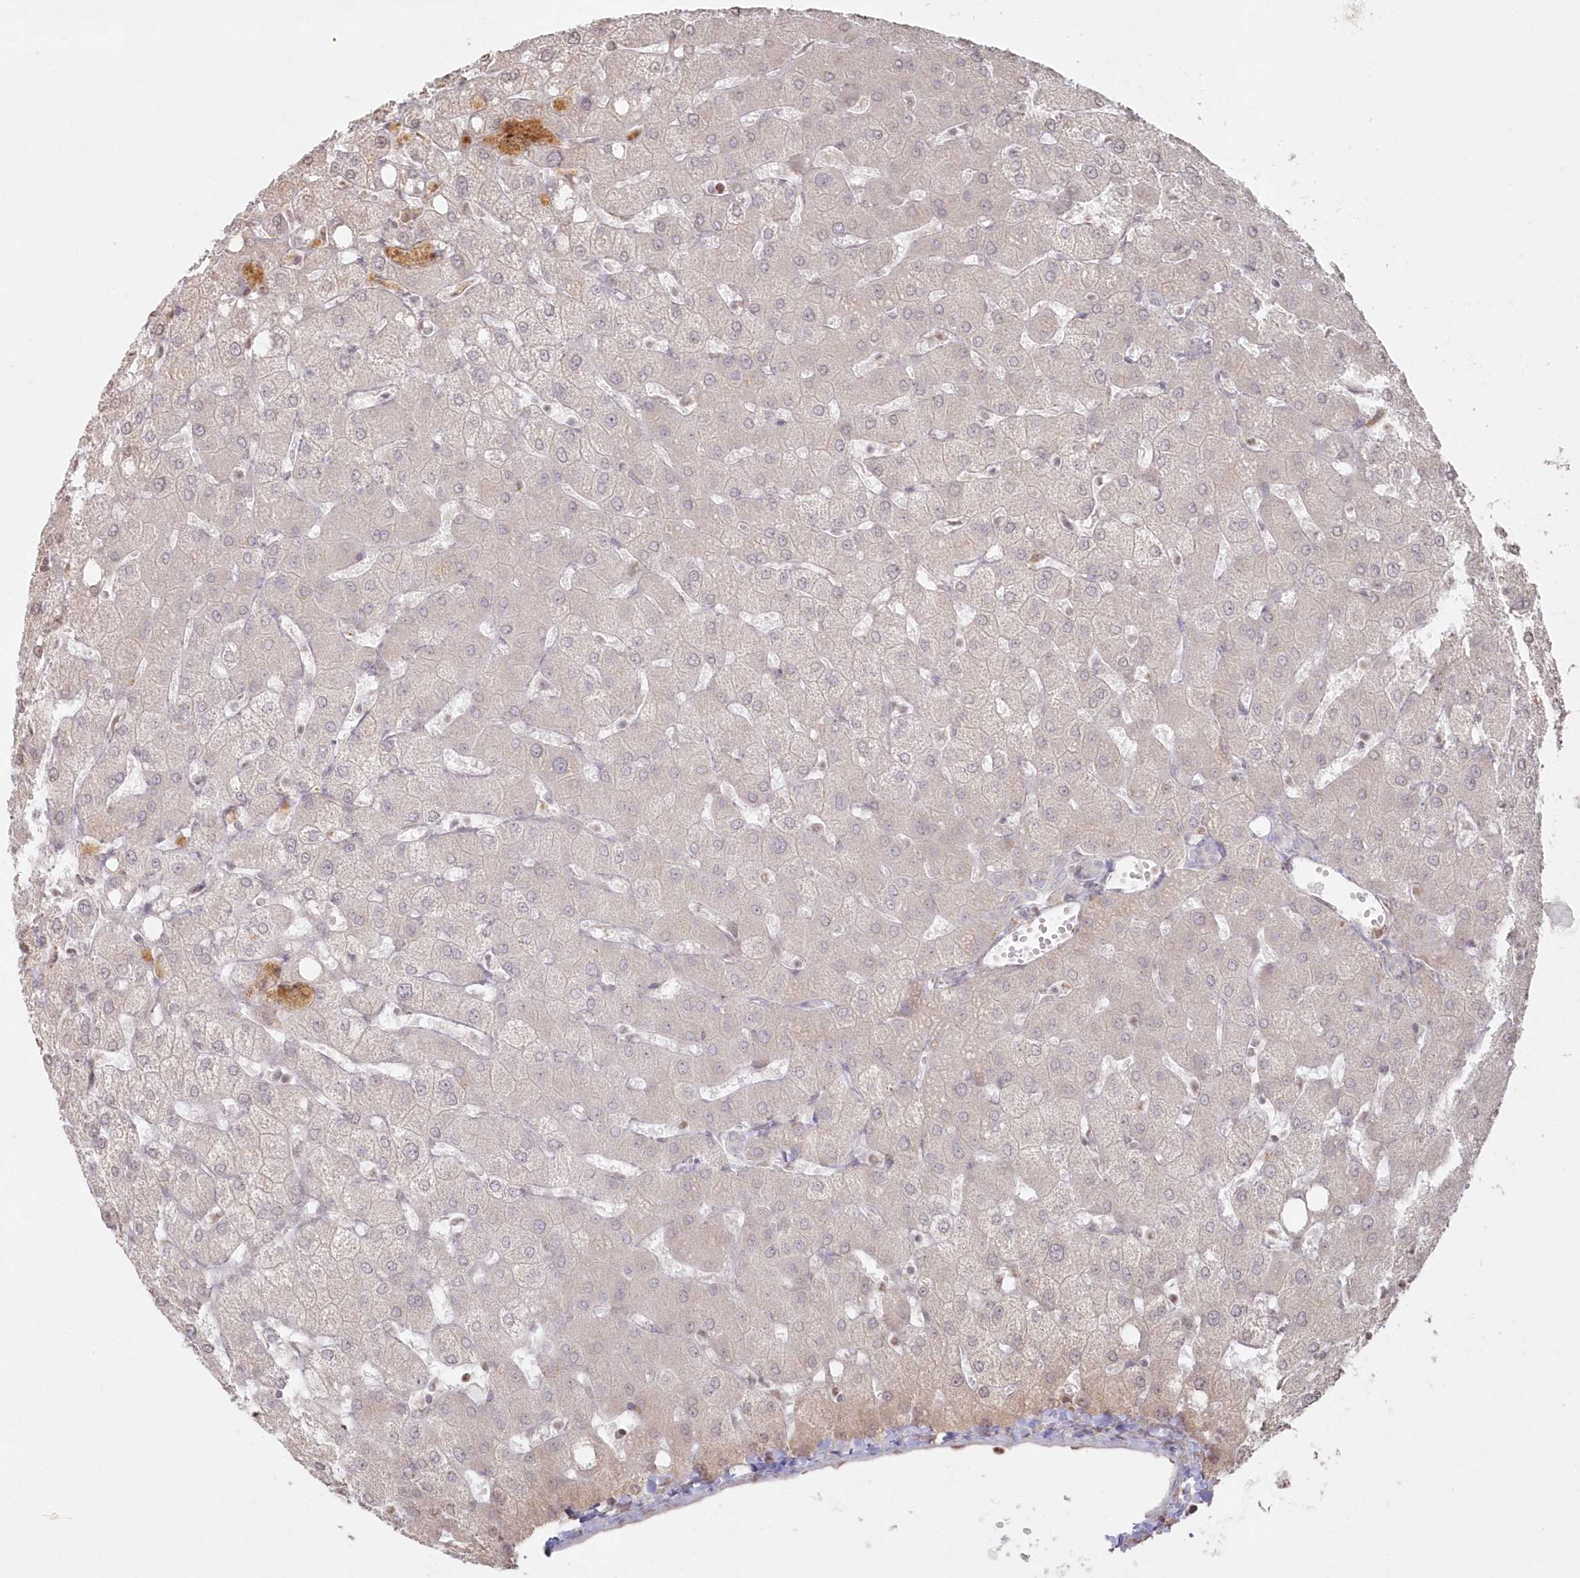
{"staining": {"intensity": "weak", "quantity": "<25%", "location": "cytoplasmic/membranous"}, "tissue": "liver", "cell_type": "Cholangiocytes", "image_type": "normal", "snomed": [{"axis": "morphology", "description": "Normal tissue, NOS"}, {"axis": "topography", "description": "Liver"}], "caption": "DAB (3,3'-diaminobenzidine) immunohistochemical staining of benign human liver exhibits no significant positivity in cholangiocytes. (Stains: DAB immunohistochemistry (IHC) with hematoxylin counter stain, Microscopy: brightfield microscopy at high magnification).", "gene": "ARSB", "patient": {"sex": "female", "age": 54}}